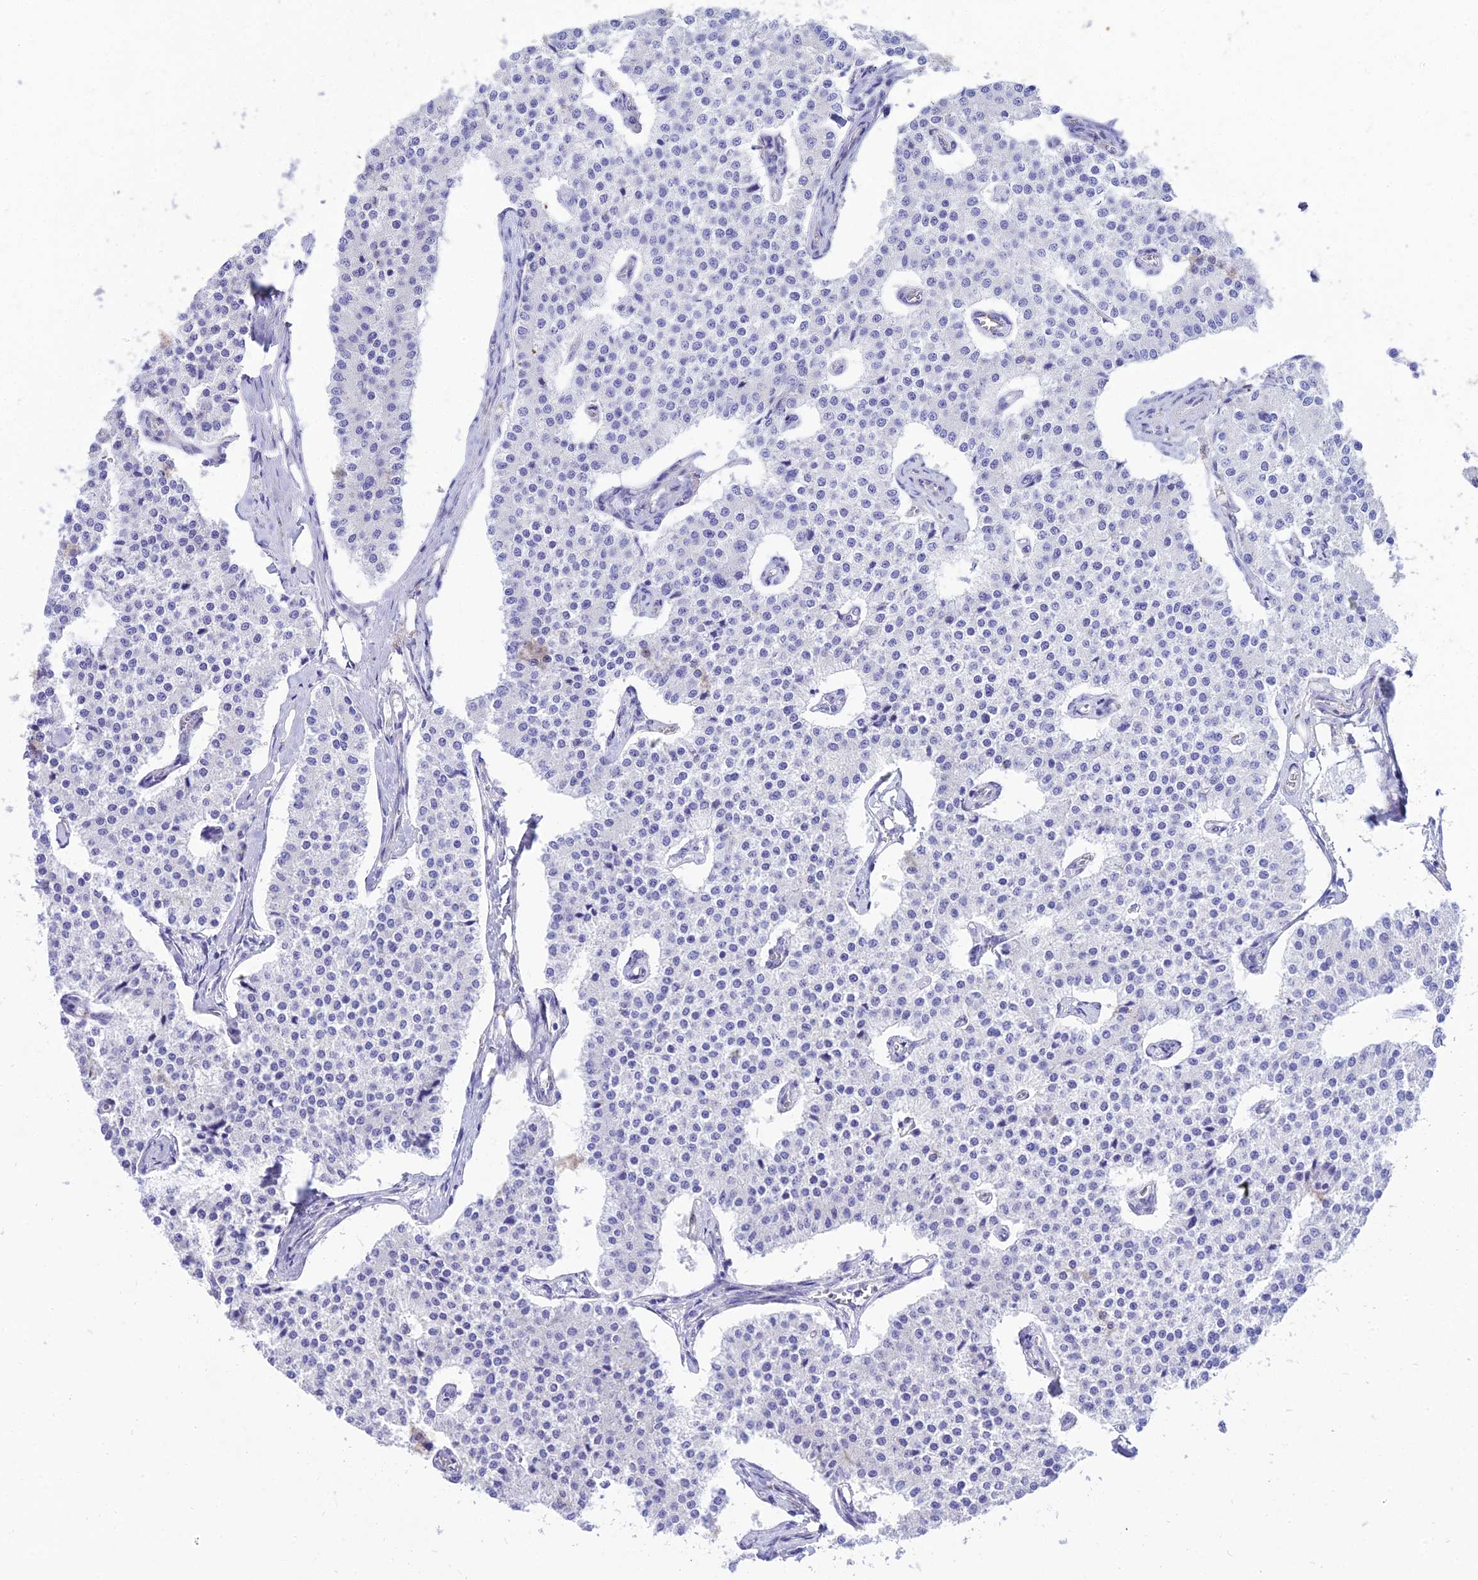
{"staining": {"intensity": "negative", "quantity": "none", "location": "none"}, "tissue": "carcinoid", "cell_type": "Tumor cells", "image_type": "cancer", "snomed": [{"axis": "morphology", "description": "Carcinoid, malignant, NOS"}, {"axis": "topography", "description": "Colon"}], "caption": "Immunohistochemistry of human carcinoid exhibits no expression in tumor cells.", "gene": "TAC3", "patient": {"sex": "female", "age": 52}}